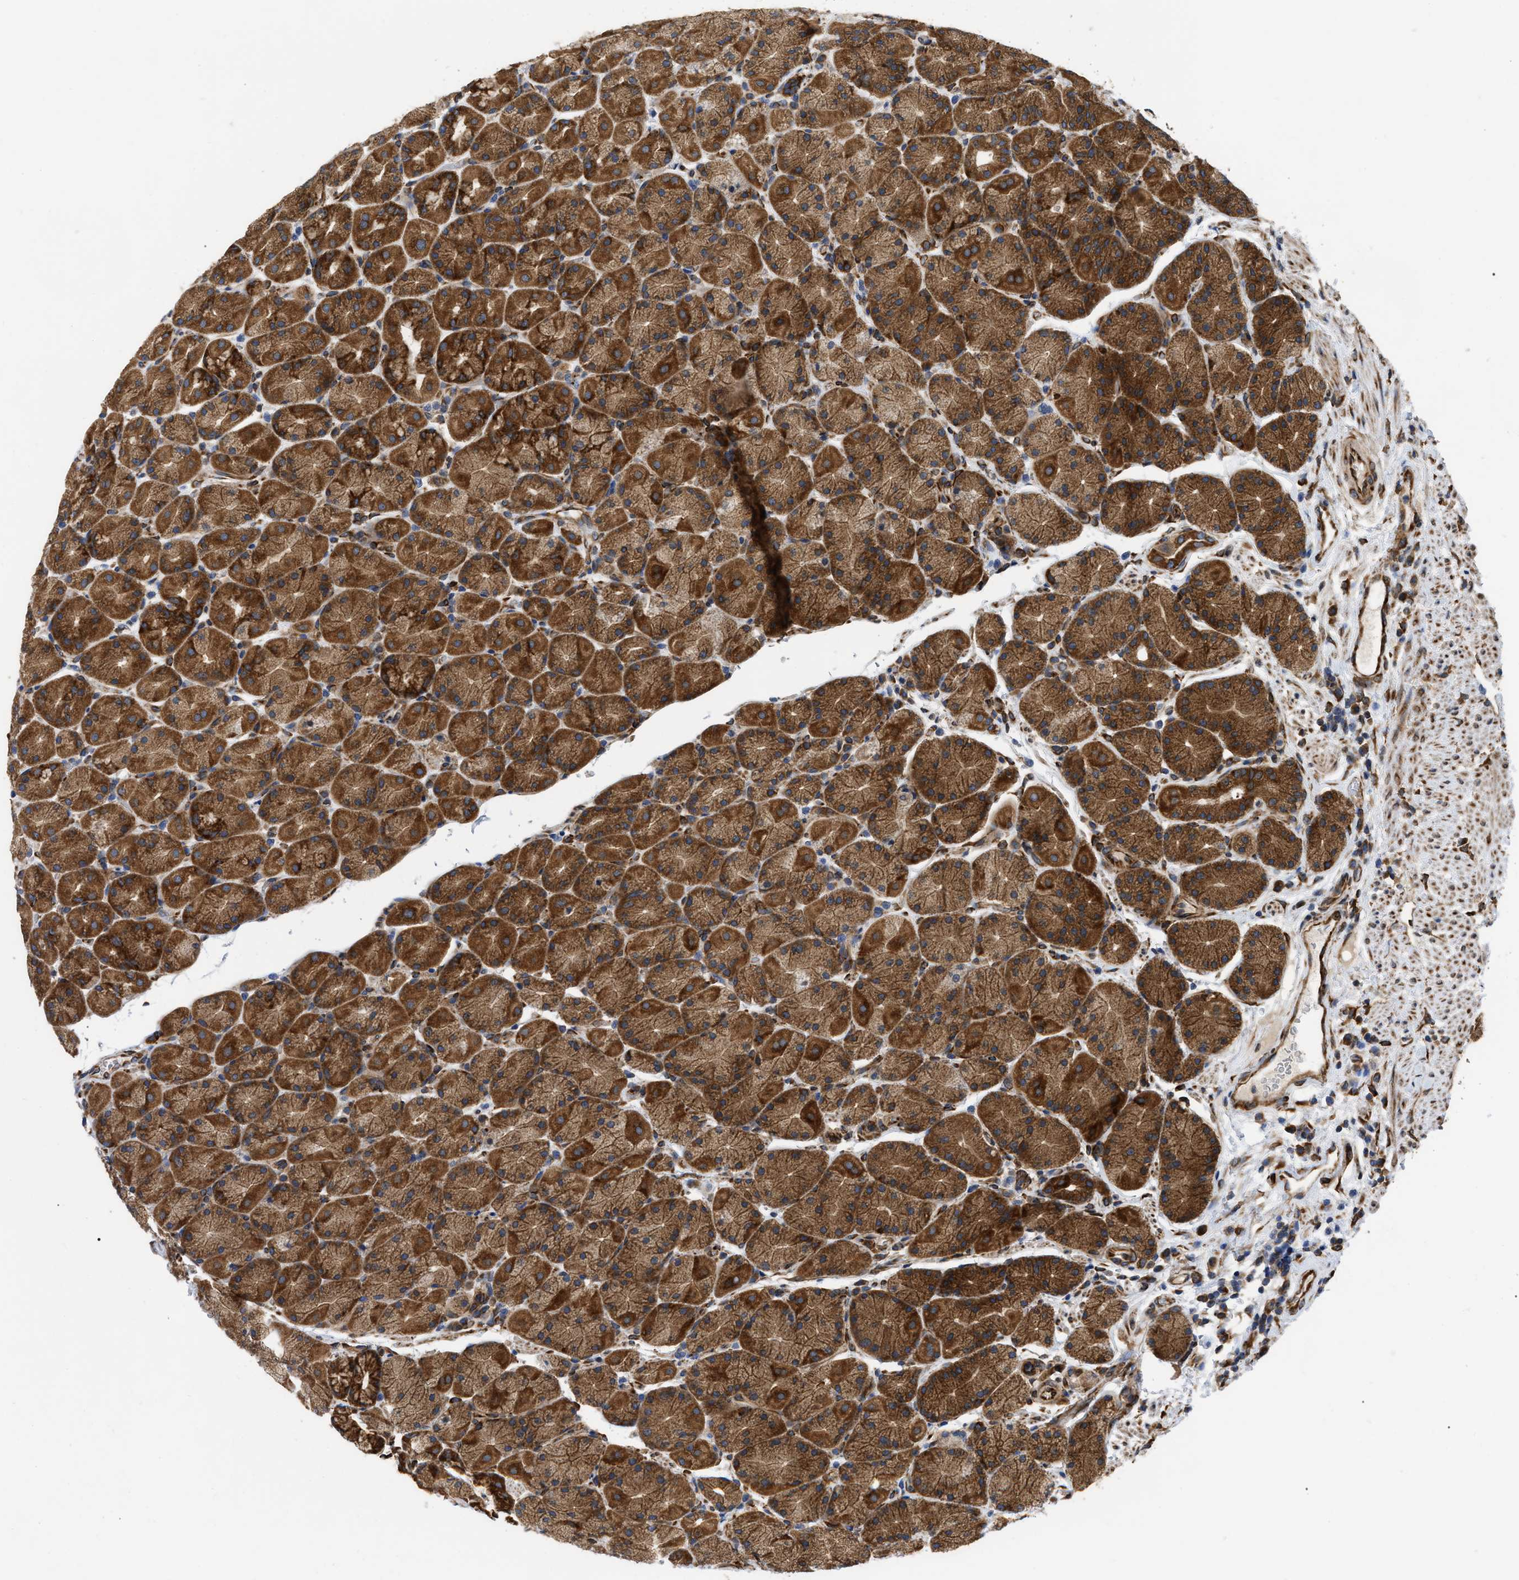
{"staining": {"intensity": "strong", "quantity": ">75%", "location": "cytoplasmic/membranous"}, "tissue": "stomach", "cell_type": "Glandular cells", "image_type": "normal", "snomed": [{"axis": "morphology", "description": "Normal tissue, NOS"}, {"axis": "morphology", "description": "Carcinoid, malignant, NOS"}, {"axis": "topography", "description": "Stomach, upper"}], "caption": "About >75% of glandular cells in benign human stomach show strong cytoplasmic/membranous protein staining as visualized by brown immunohistochemical staining.", "gene": "FAM120A", "patient": {"sex": "male", "age": 39}}